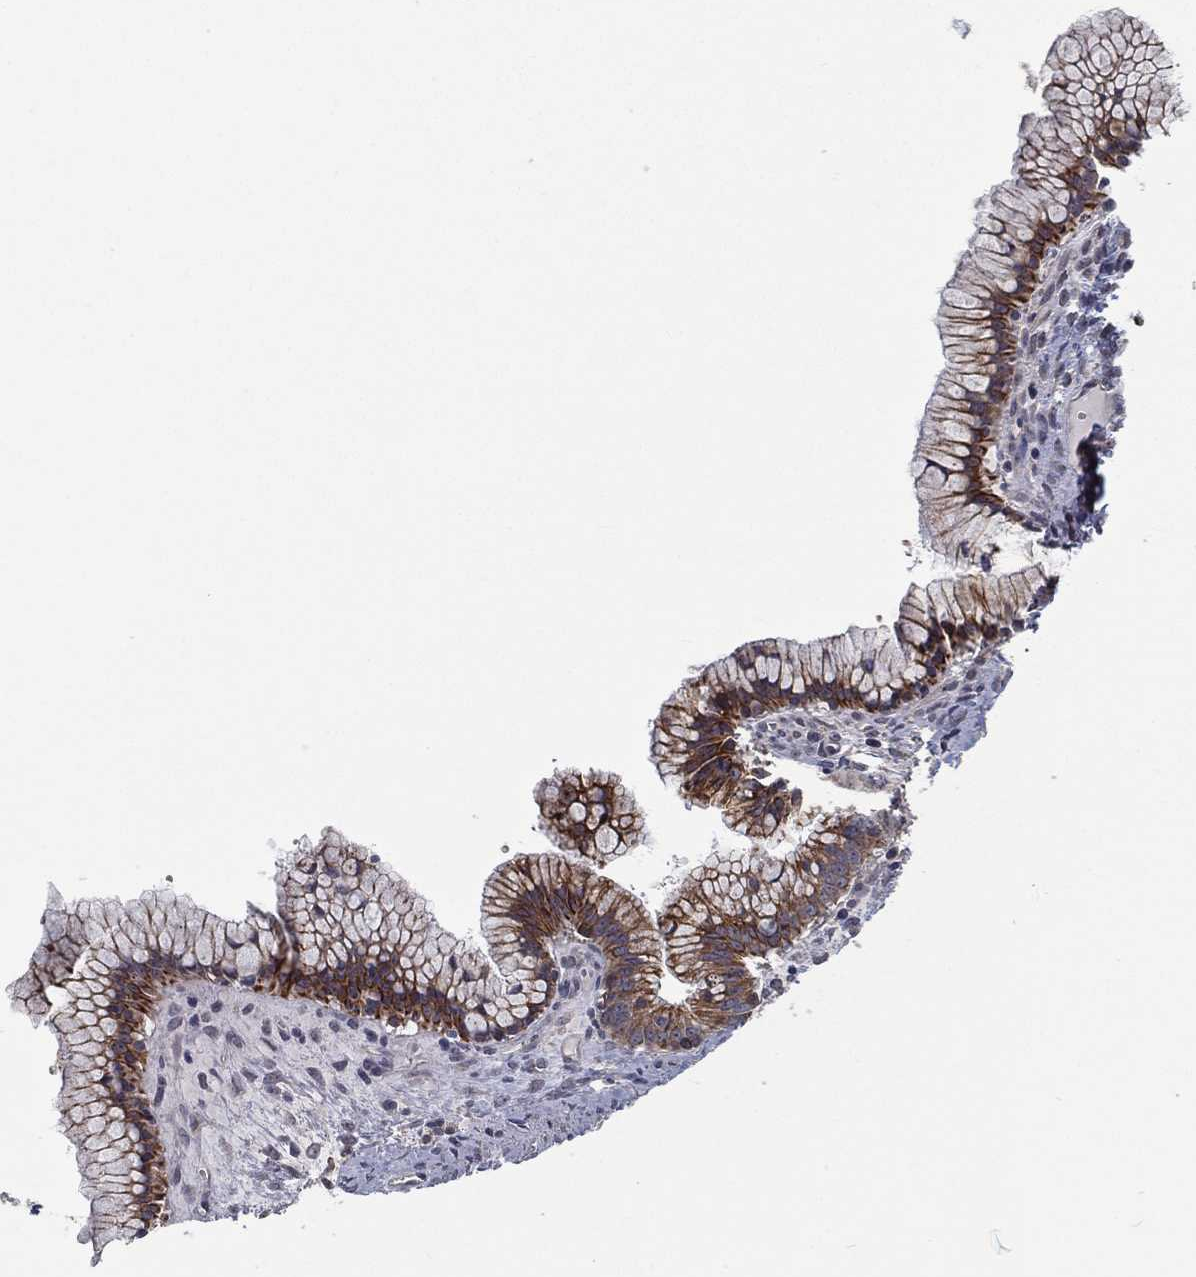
{"staining": {"intensity": "strong", "quantity": "<25%", "location": "cytoplasmic/membranous"}, "tissue": "ovarian cancer", "cell_type": "Tumor cells", "image_type": "cancer", "snomed": [{"axis": "morphology", "description": "Cystadenocarcinoma, mucinous, NOS"}, {"axis": "topography", "description": "Ovary"}], "caption": "DAB immunohistochemical staining of ovarian cancer (mucinous cystadenocarcinoma) shows strong cytoplasmic/membranous protein expression in approximately <25% of tumor cells. Nuclei are stained in blue.", "gene": "UACA", "patient": {"sex": "female", "age": 41}}